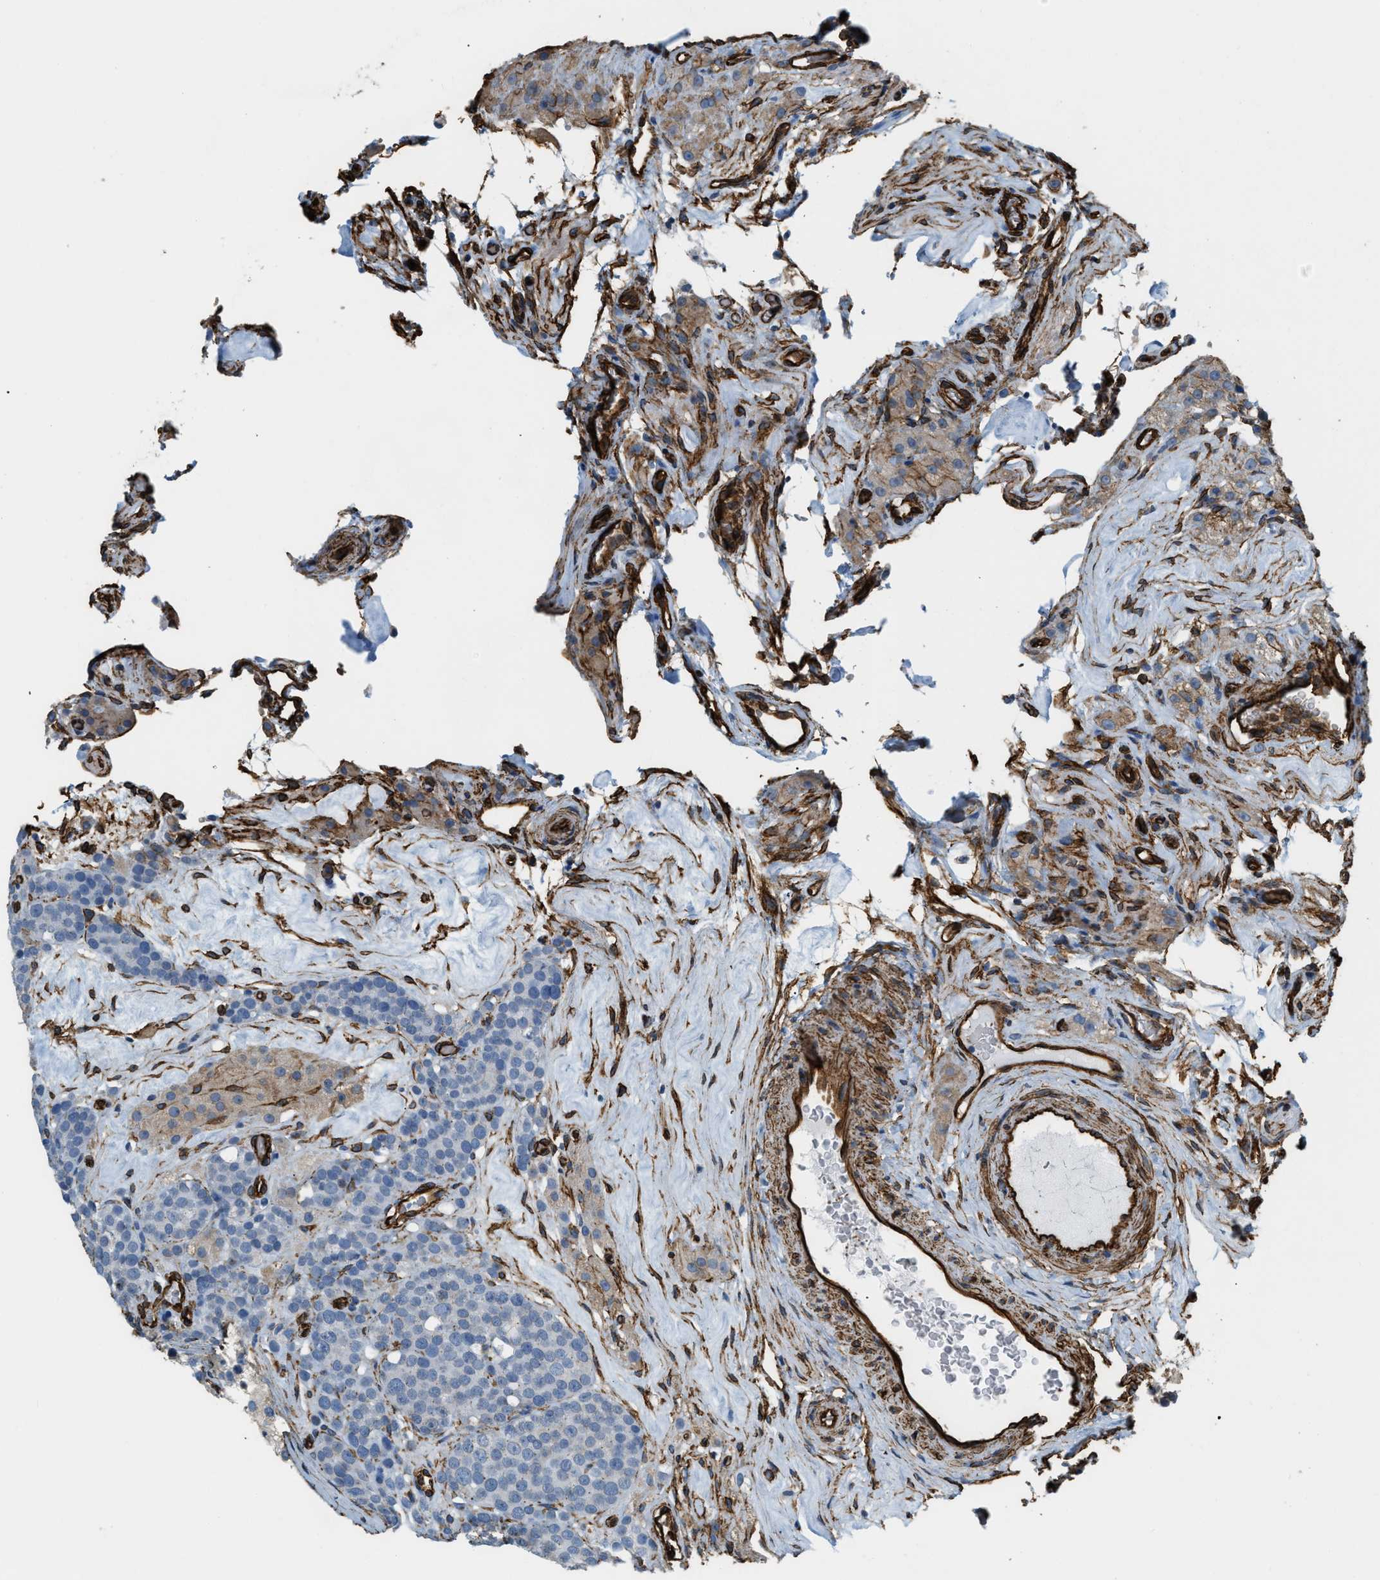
{"staining": {"intensity": "negative", "quantity": "none", "location": "none"}, "tissue": "testis cancer", "cell_type": "Tumor cells", "image_type": "cancer", "snomed": [{"axis": "morphology", "description": "Seminoma, NOS"}, {"axis": "topography", "description": "Testis"}], "caption": "Immunohistochemistry (IHC) image of testis cancer (seminoma) stained for a protein (brown), which exhibits no expression in tumor cells. The staining is performed using DAB brown chromogen with nuclei counter-stained in using hematoxylin.", "gene": "TMEM43", "patient": {"sex": "male", "age": 71}}